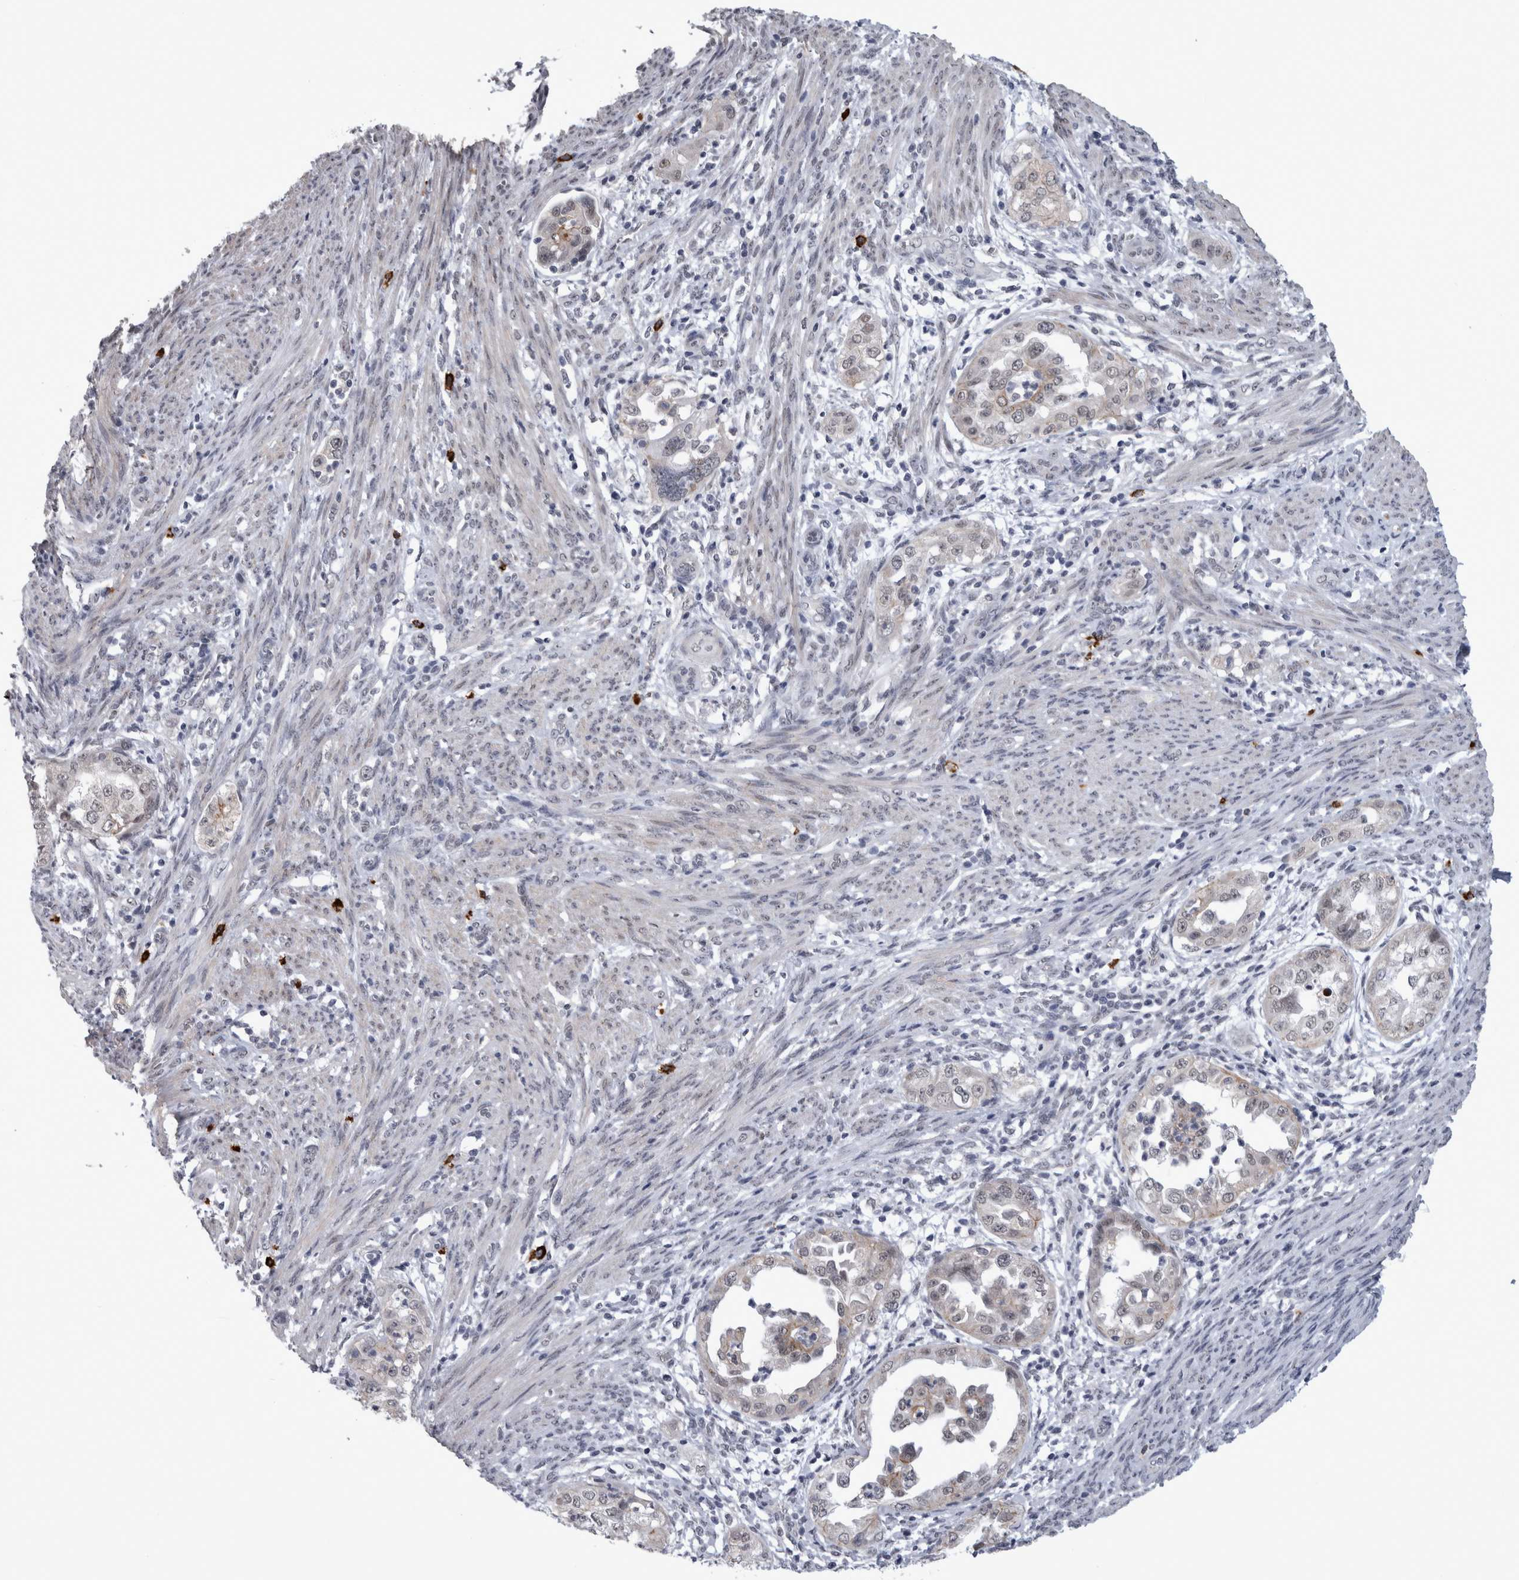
{"staining": {"intensity": "weak", "quantity": "25%-75%", "location": "nuclear"}, "tissue": "endometrial cancer", "cell_type": "Tumor cells", "image_type": "cancer", "snomed": [{"axis": "morphology", "description": "Adenocarcinoma, NOS"}, {"axis": "topography", "description": "Endometrium"}], "caption": "Human endometrial cancer stained for a protein (brown) displays weak nuclear positive positivity in approximately 25%-75% of tumor cells.", "gene": "PEBP4", "patient": {"sex": "female", "age": 85}}